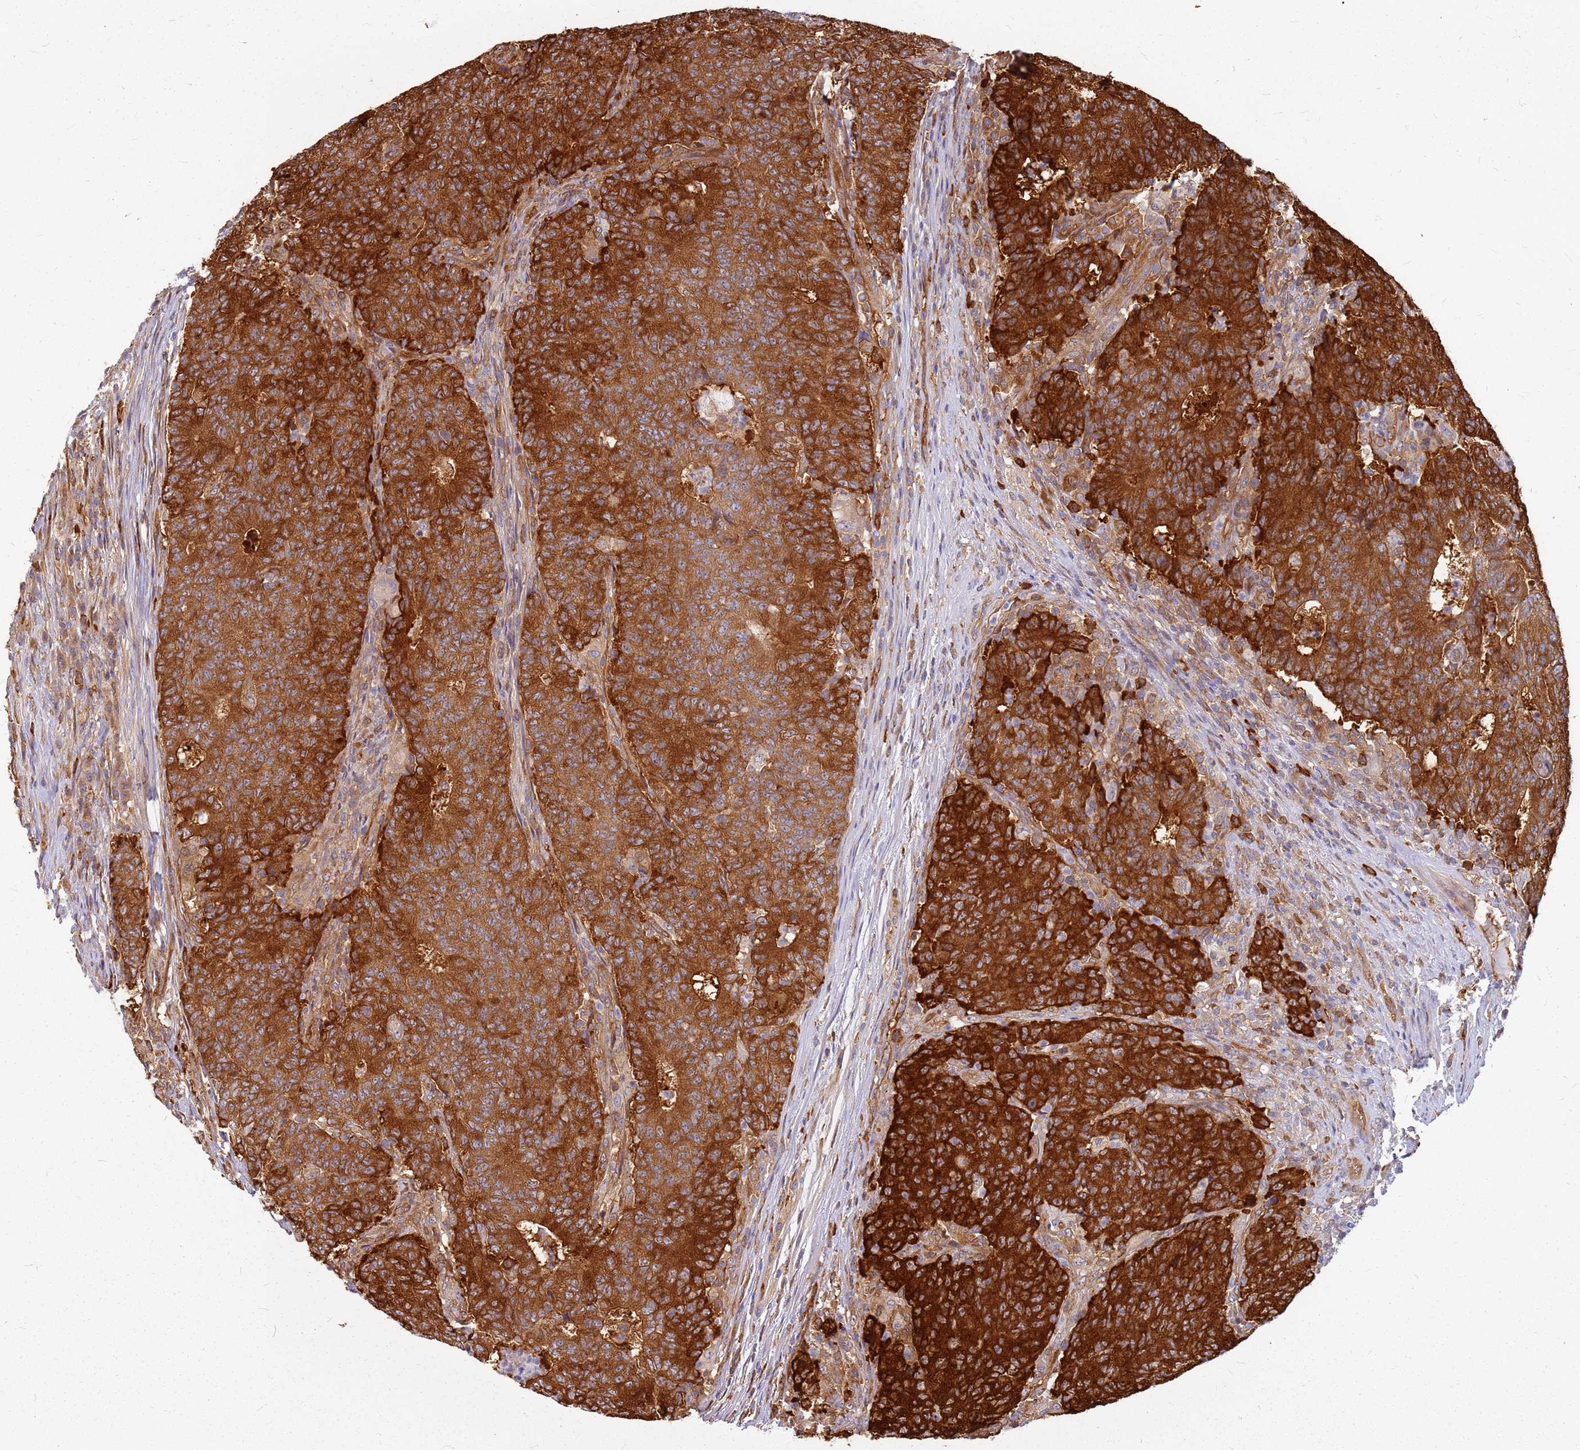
{"staining": {"intensity": "strong", "quantity": ">75%", "location": "cytoplasmic/membranous"}, "tissue": "colorectal cancer", "cell_type": "Tumor cells", "image_type": "cancer", "snomed": [{"axis": "morphology", "description": "Adenocarcinoma, NOS"}, {"axis": "topography", "description": "Colon"}], "caption": "High-power microscopy captured an immunohistochemistry (IHC) micrograph of colorectal cancer (adenocarcinoma), revealing strong cytoplasmic/membranous positivity in about >75% of tumor cells.", "gene": "HDX", "patient": {"sex": "female", "age": 75}}